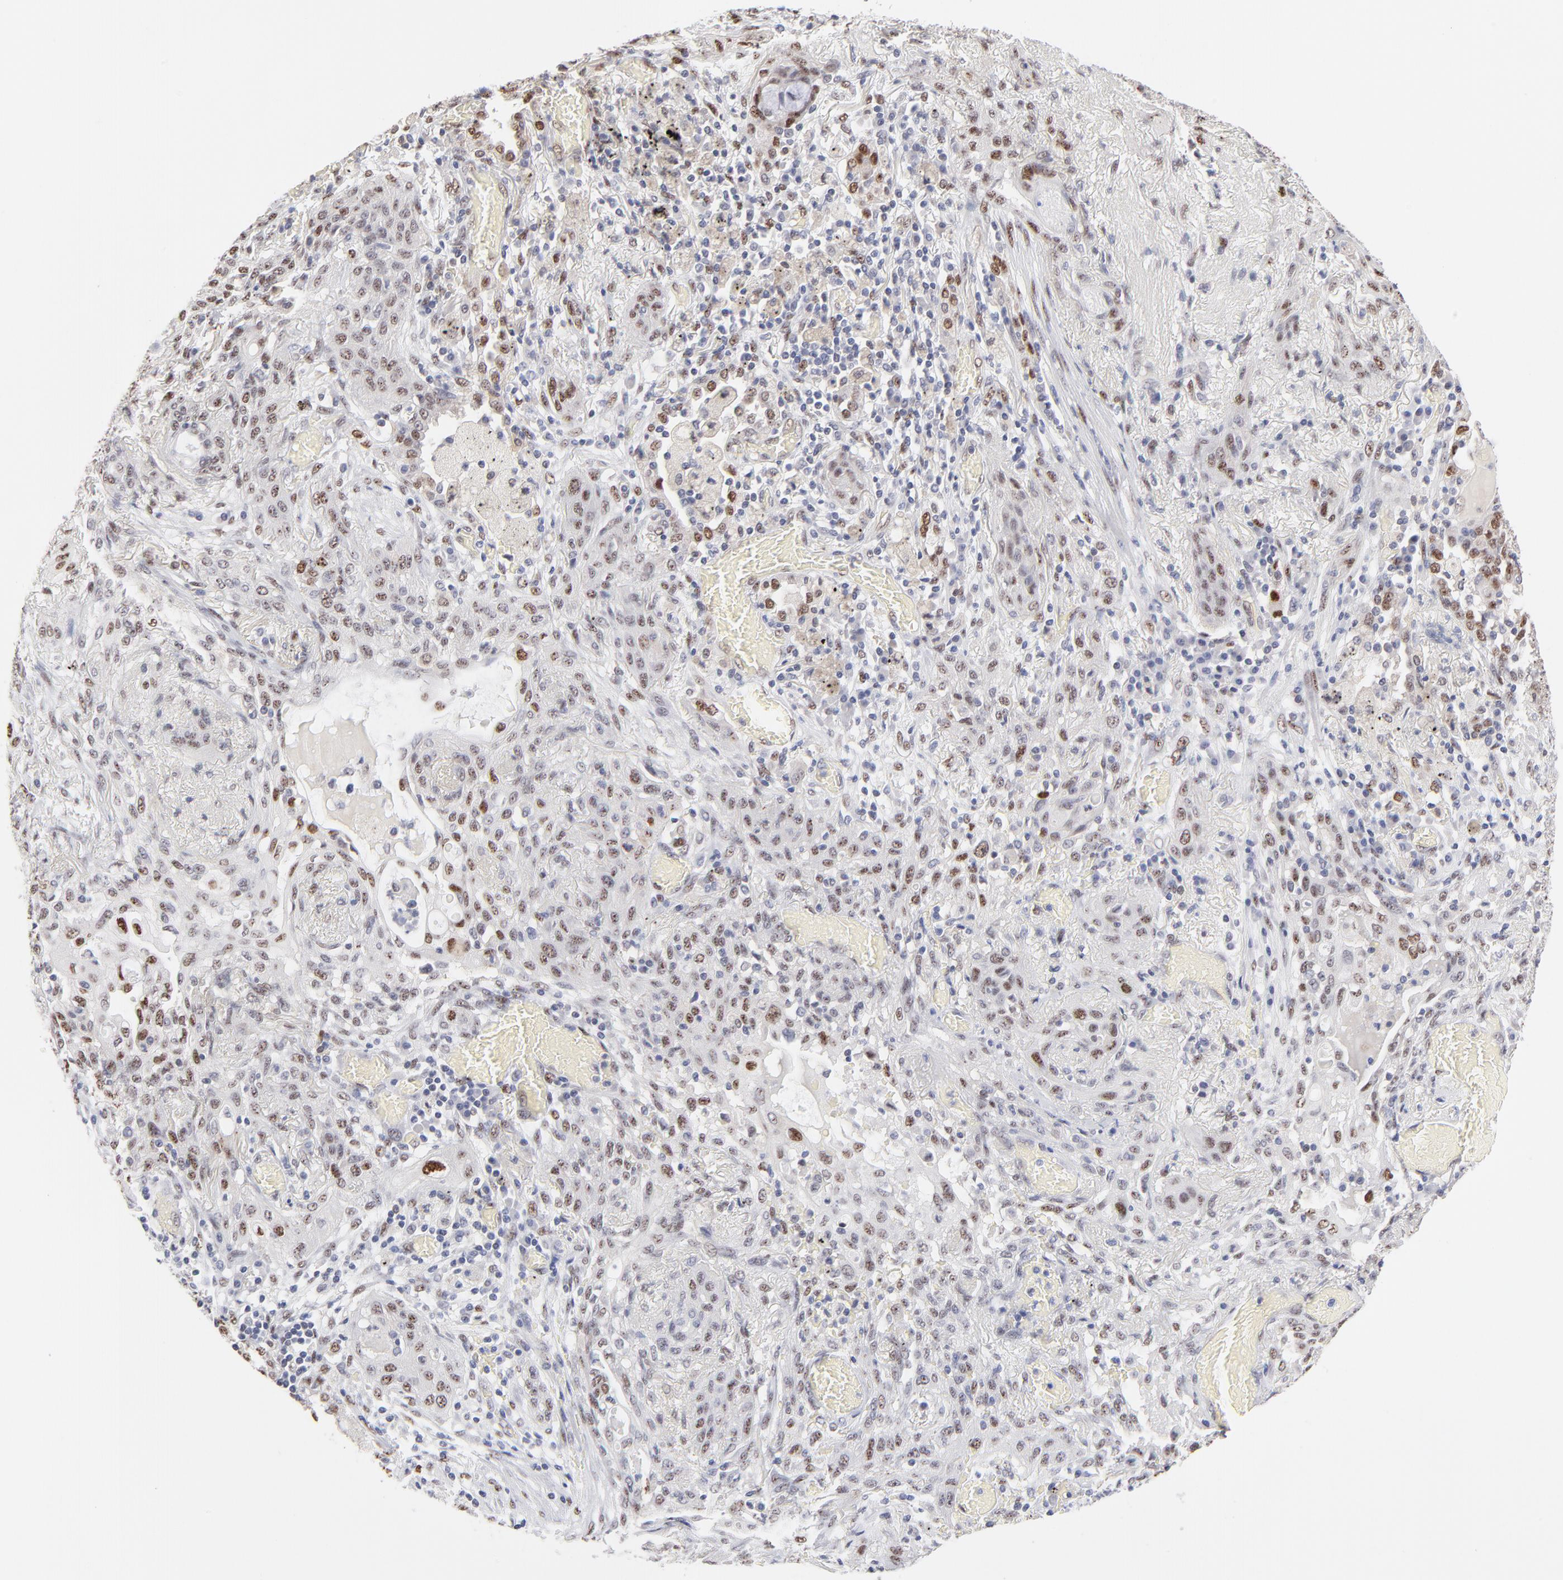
{"staining": {"intensity": "moderate", "quantity": ">75%", "location": "nuclear"}, "tissue": "lung cancer", "cell_type": "Tumor cells", "image_type": "cancer", "snomed": [{"axis": "morphology", "description": "Squamous cell carcinoma, NOS"}, {"axis": "topography", "description": "Lung"}], "caption": "IHC (DAB (3,3'-diaminobenzidine)) staining of lung squamous cell carcinoma shows moderate nuclear protein expression in approximately >75% of tumor cells.", "gene": "STAT3", "patient": {"sex": "female", "age": 47}}